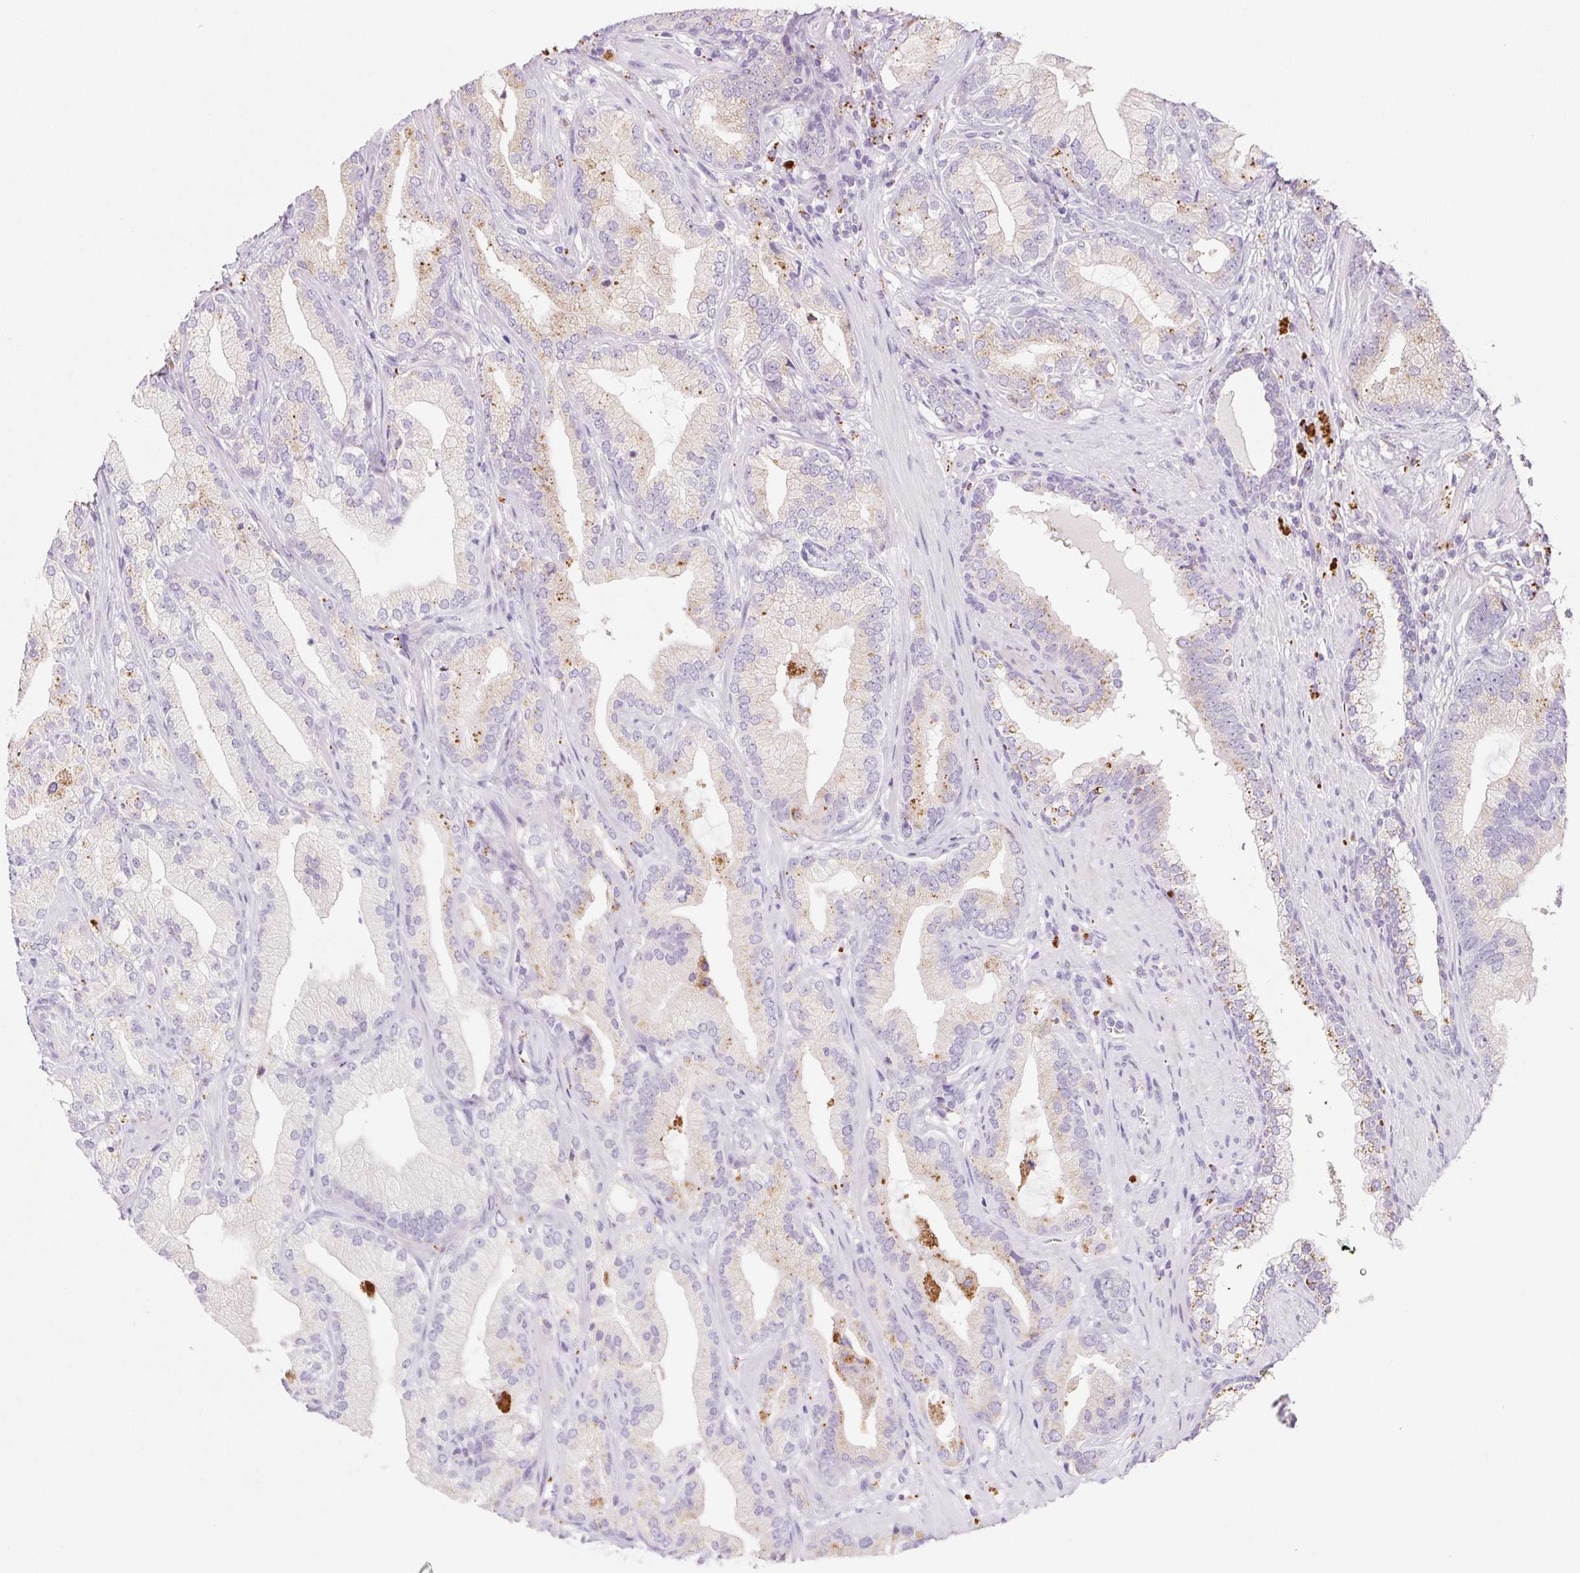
{"staining": {"intensity": "weak", "quantity": "<25%", "location": "cytoplasmic/membranous"}, "tissue": "prostate cancer", "cell_type": "Tumor cells", "image_type": "cancer", "snomed": [{"axis": "morphology", "description": "Adenocarcinoma, Low grade"}, {"axis": "topography", "description": "Prostate"}], "caption": "Image shows no protein staining in tumor cells of prostate low-grade adenocarcinoma tissue.", "gene": "LIPA", "patient": {"sex": "male", "age": 62}}